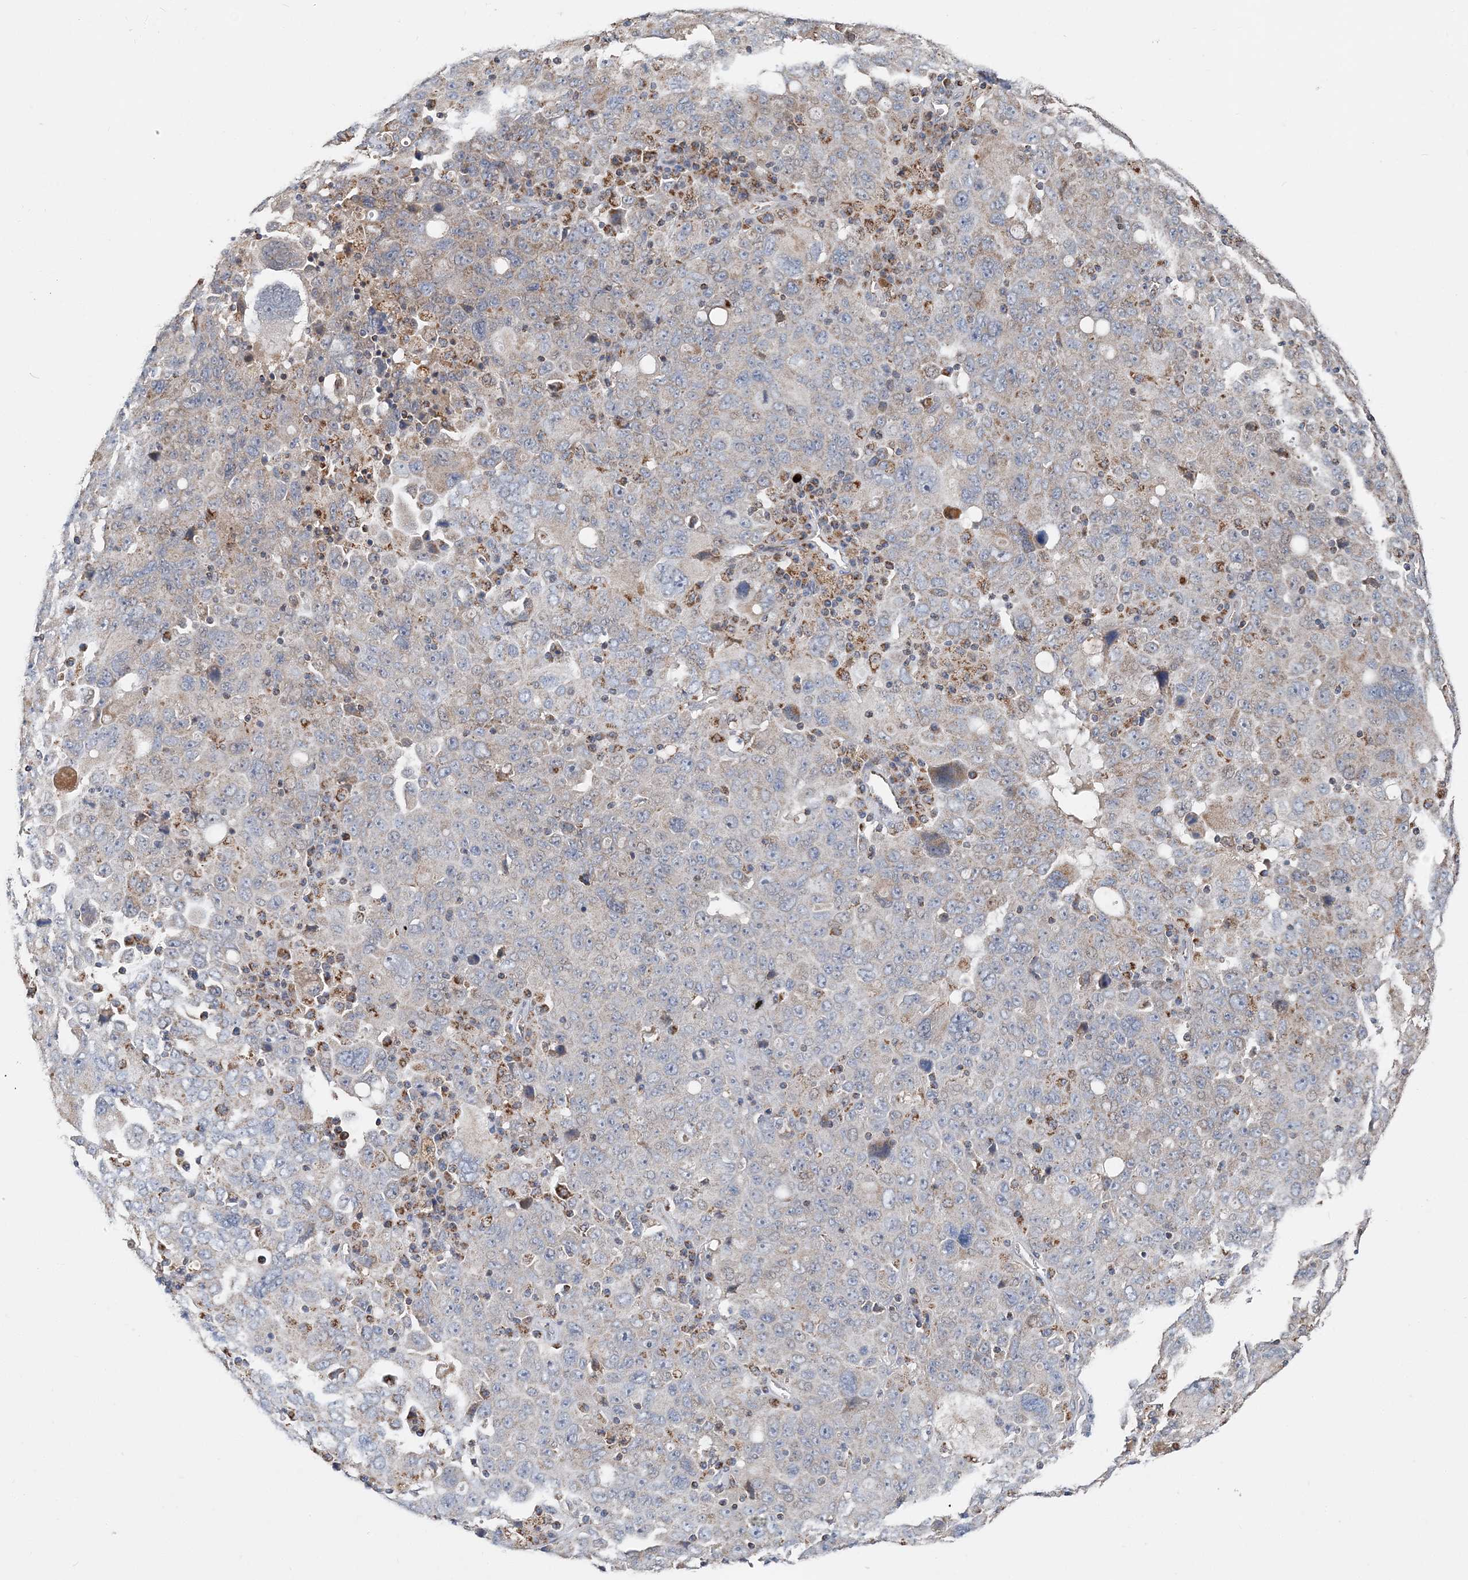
{"staining": {"intensity": "weak", "quantity": "<25%", "location": "cytoplasmic/membranous"}, "tissue": "ovarian cancer", "cell_type": "Tumor cells", "image_type": "cancer", "snomed": [{"axis": "morphology", "description": "Carcinoma, endometroid"}, {"axis": "topography", "description": "Ovary"}], "caption": "Immunohistochemistry (IHC) histopathology image of human ovarian cancer stained for a protein (brown), which exhibits no staining in tumor cells.", "gene": "SPRY2", "patient": {"sex": "female", "age": 62}}